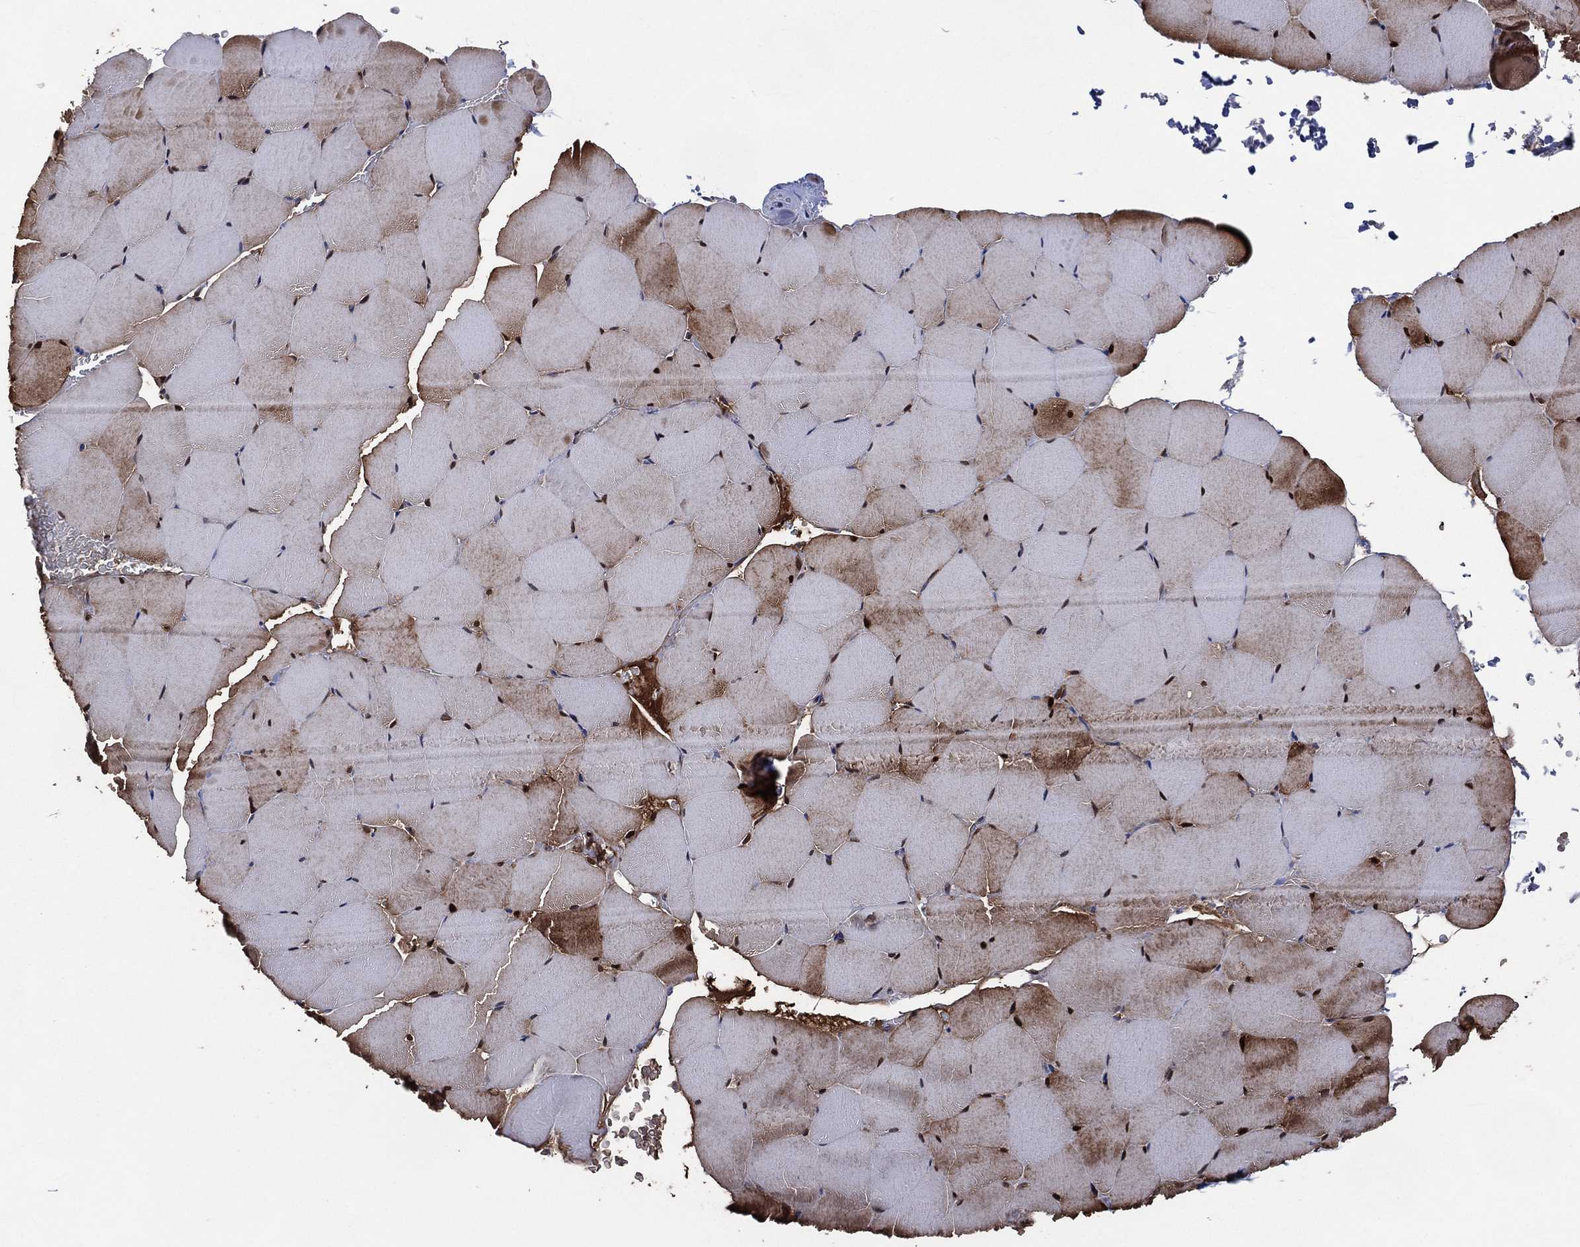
{"staining": {"intensity": "strong", "quantity": "25%-75%", "location": "cytoplasmic/membranous,nuclear"}, "tissue": "skeletal muscle", "cell_type": "Myocytes", "image_type": "normal", "snomed": [{"axis": "morphology", "description": "Normal tissue, NOS"}, {"axis": "topography", "description": "Skeletal muscle"}], "caption": "Immunohistochemistry micrograph of unremarkable skeletal muscle: skeletal muscle stained using immunohistochemistry (IHC) reveals high levels of strong protein expression localized specifically in the cytoplasmic/membranous,nuclear of myocytes, appearing as a cytoplasmic/membranous,nuclear brown color.", "gene": "AK1", "patient": {"sex": "female", "age": 37}}